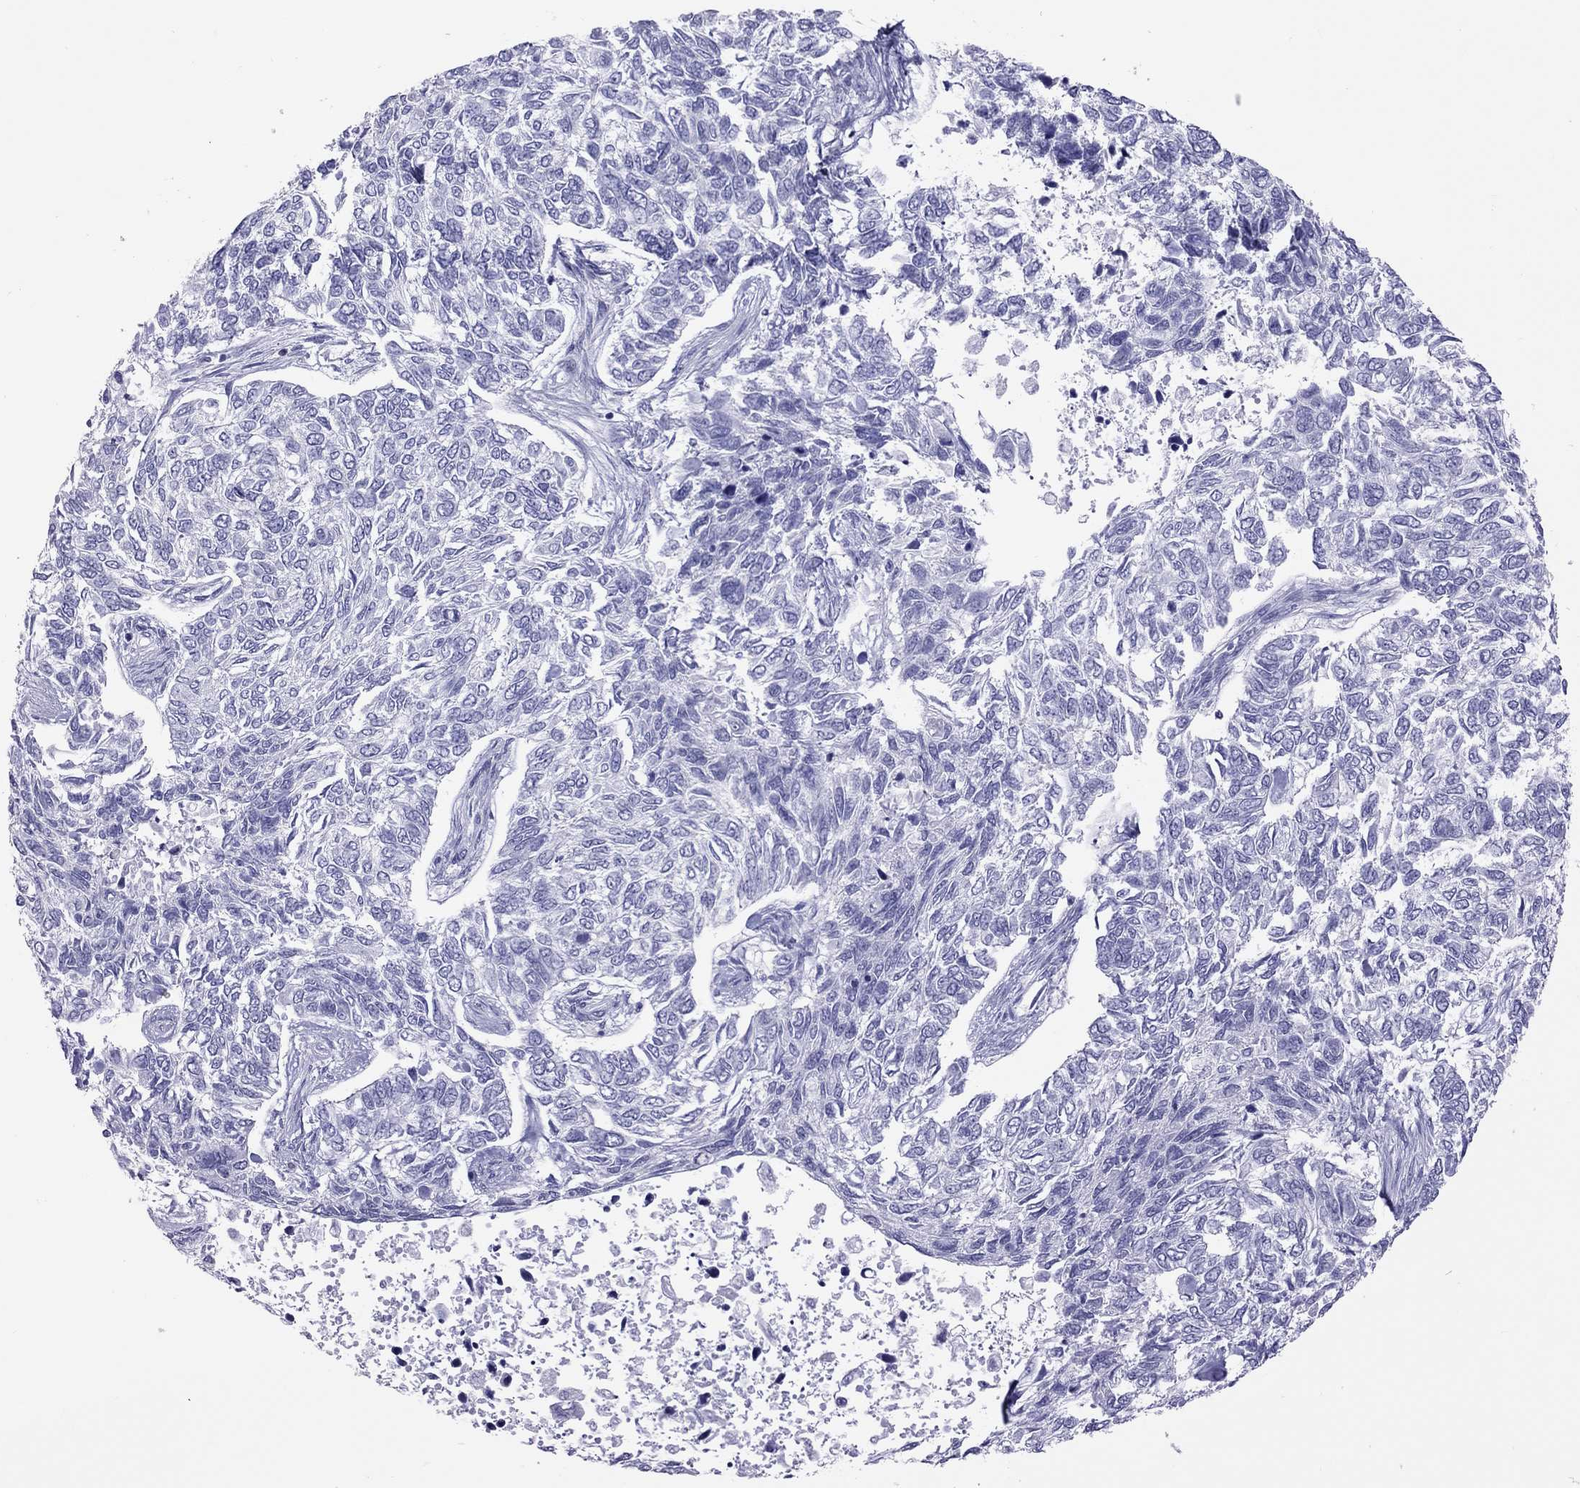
{"staining": {"intensity": "negative", "quantity": "none", "location": "none"}, "tissue": "skin cancer", "cell_type": "Tumor cells", "image_type": "cancer", "snomed": [{"axis": "morphology", "description": "Basal cell carcinoma"}, {"axis": "topography", "description": "Skin"}], "caption": "Tumor cells are negative for protein expression in human basal cell carcinoma (skin).", "gene": "STAG3", "patient": {"sex": "female", "age": 65}}